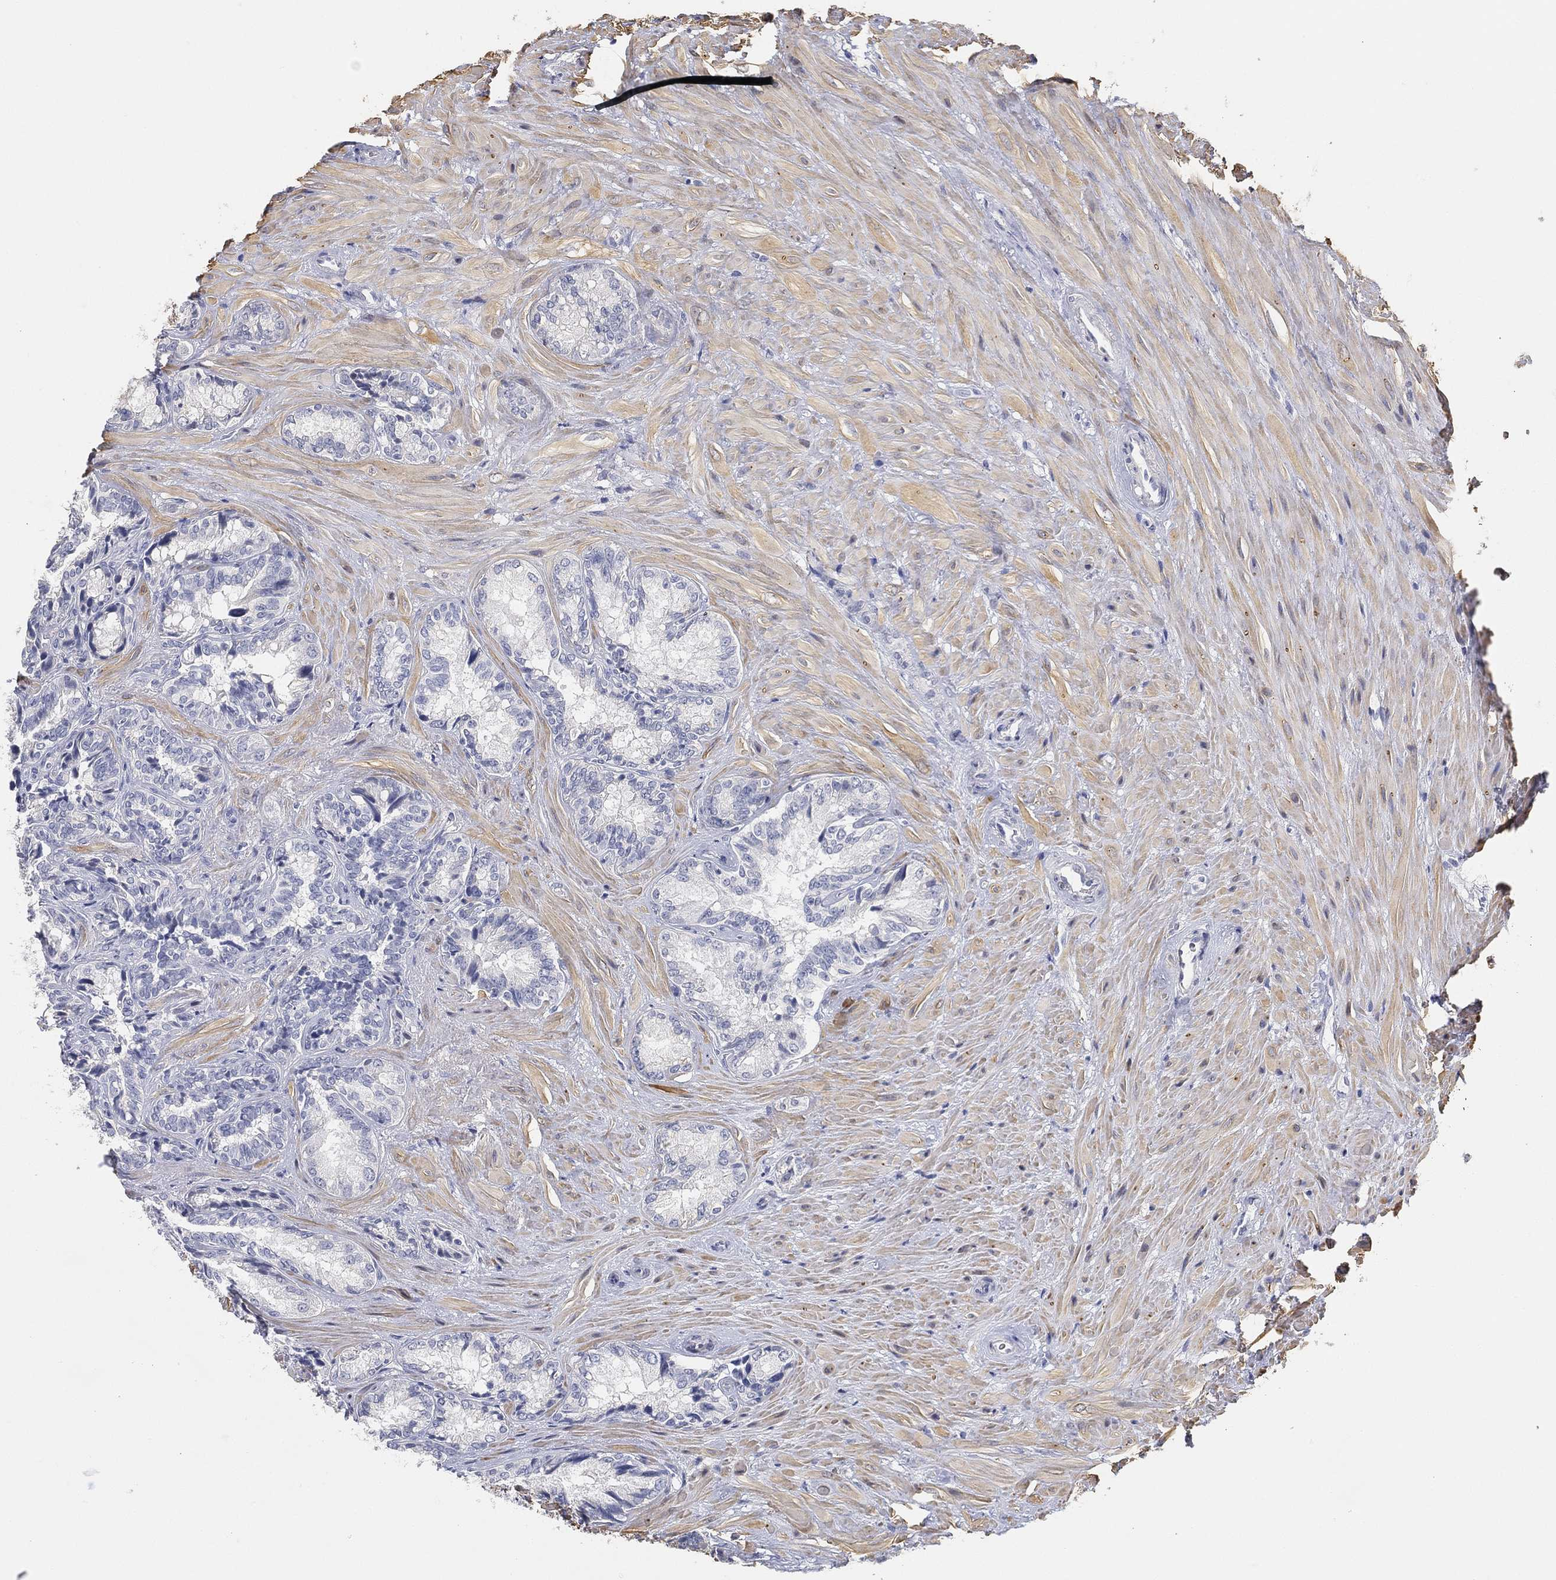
{"staining": {"intensity": "negative", "quantity": "none", "location": "none"}, "tissue": "seminal vesicle", "cell_type": "Glandular cells", "image_type": "normal", "snomed": [{"axis": "morphology", "description": "Normal tissue, NOS"}, {"axis": "topography", "description": "Seminal veicle"}], "caption": "This is an IHC histopathology image of unremarkable human seminal vesicle. There is no staining in glandular cells.", "gene": "FAM187B", "patient": {"sex": "male", "age": 68}}